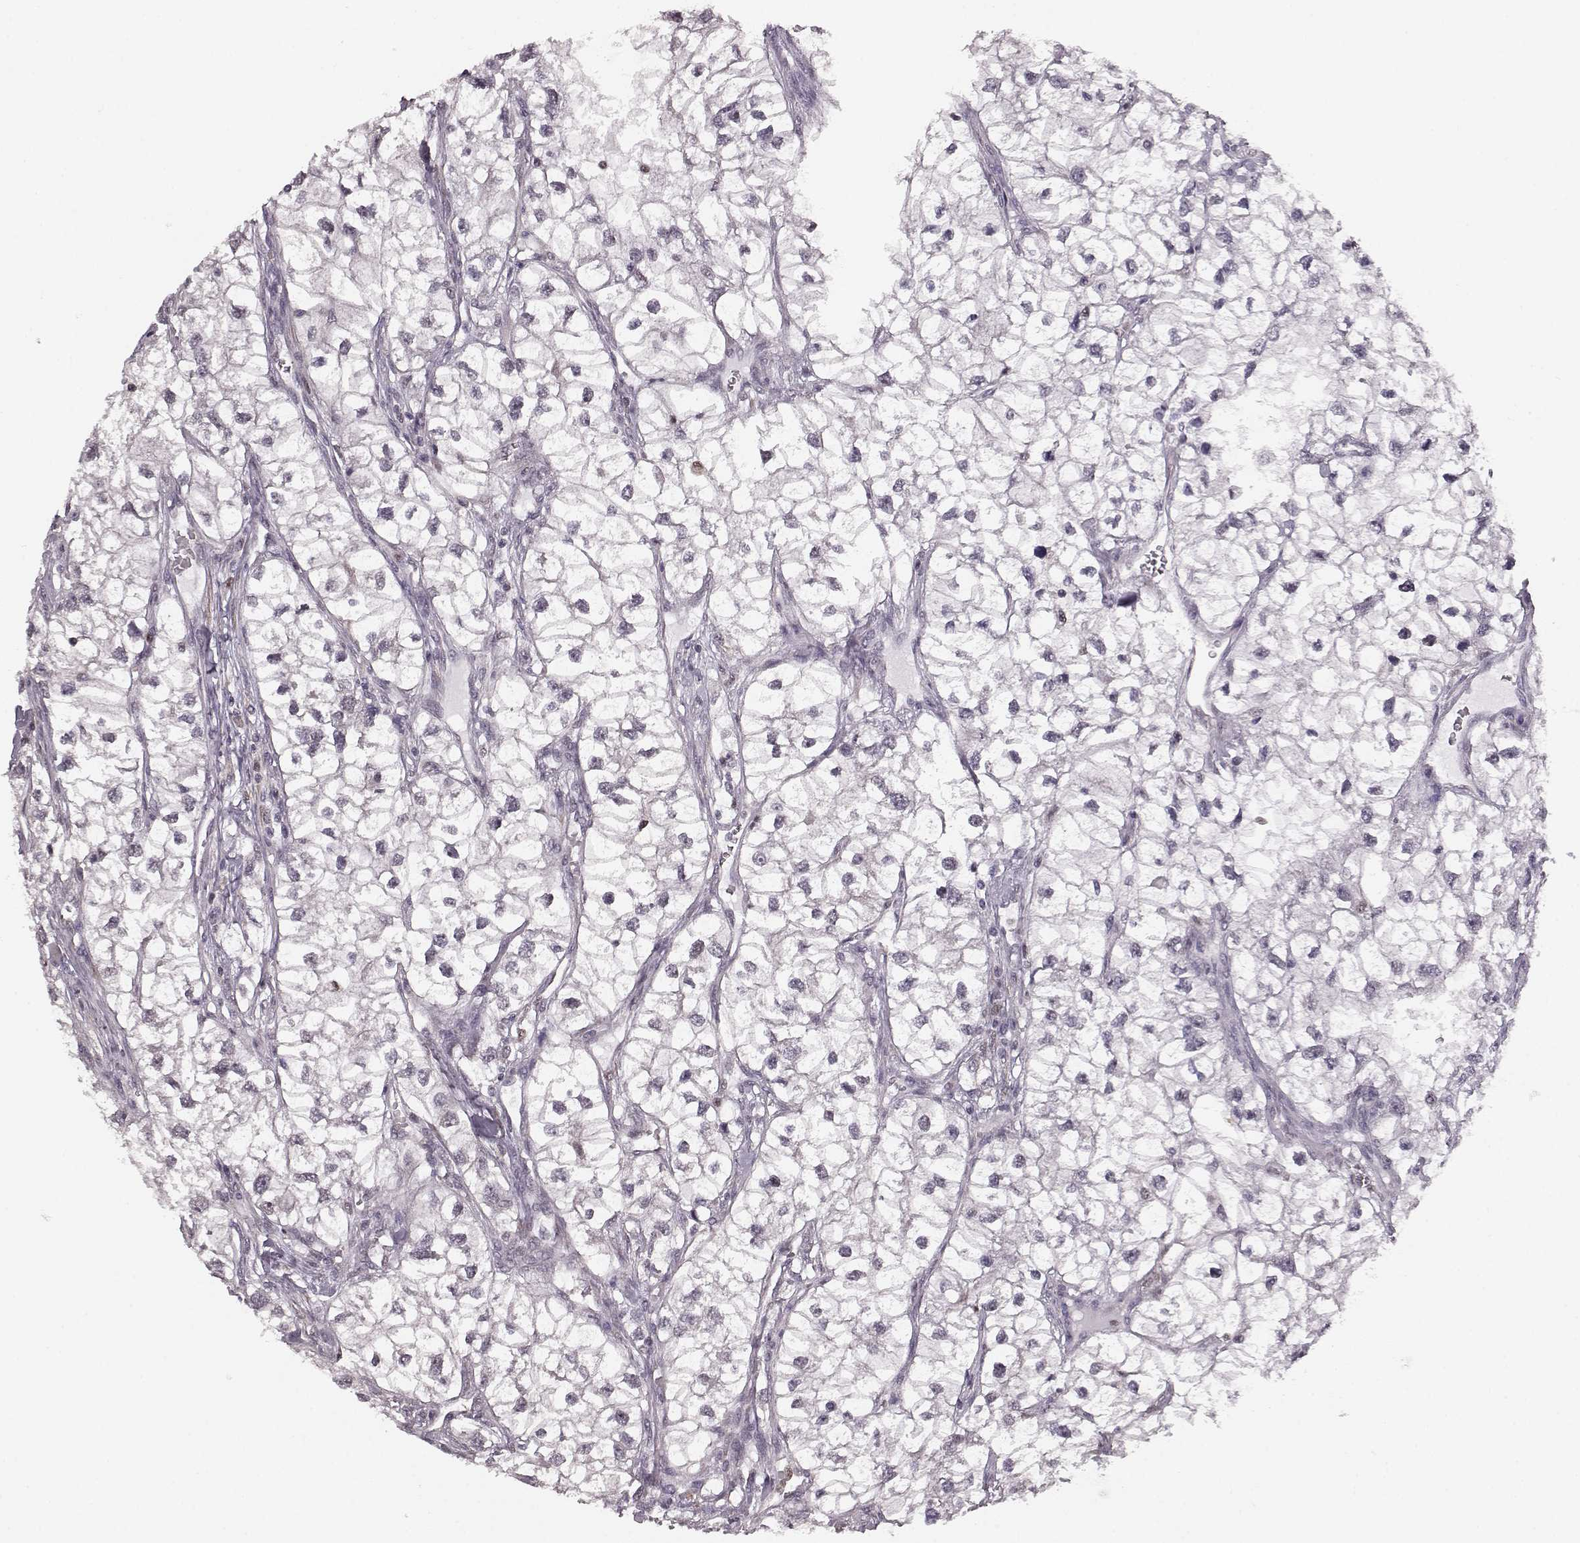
{"staining": {"intensity": "negative", "quantity": "none", "location": "none"}, "tissue": "renal cancer", "cell_type": "Tumor cells", "image_type": "cancer", "snomed": [{"axis": "morphology", "description": "Adenocarcinoma, NOS"}, {"axis": "topography", "description": "Kidney"}], "caption": "Renal adenocarcinoma was stained to show a protein in brown. There is no significant staining in tumor cells.", "gene": "KLF6", "patient": {"sex": "male", "age": 59}}